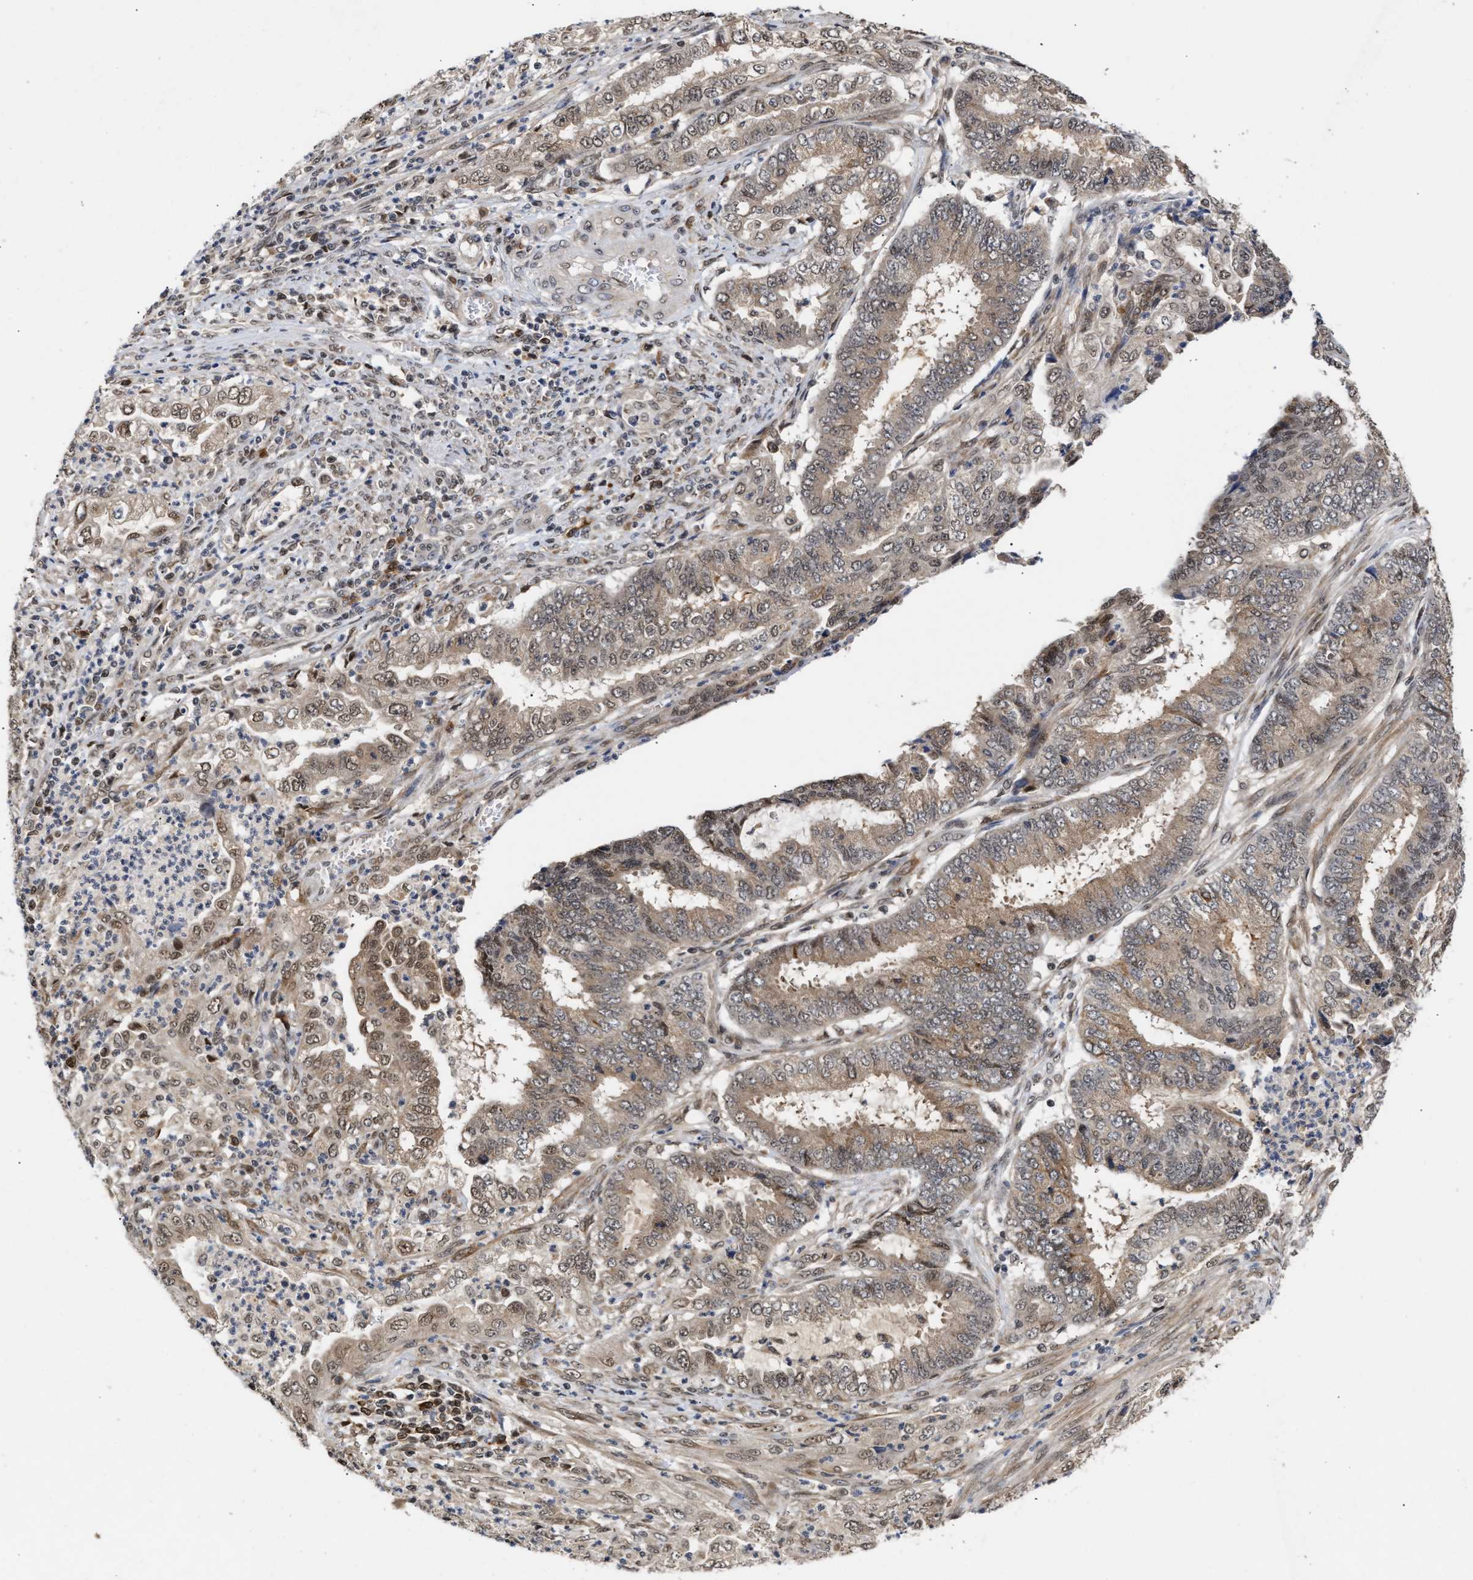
{"staining": {"intensity": "weak", "quantity": ">75%", "location": "cytoplasmic/membranous"}, "tissue": "endometrial cancer", "cell_type": "Tumor cells", "image_type": "cancer", "snomed": [{"axis": "morphology", "description": "Adenocarcinoma, NOS"}, {"axis": "topography", "description": "Endometrium"}], "caption": "Immunohistochemical staining of endometrial adenocarcinoma reveals low levels of weak cytoplasmic/membranous protein positivity in about >75% of tumor cells.", "gene": "CLIP2", "patient": {"sex": "female", "age": 51}}